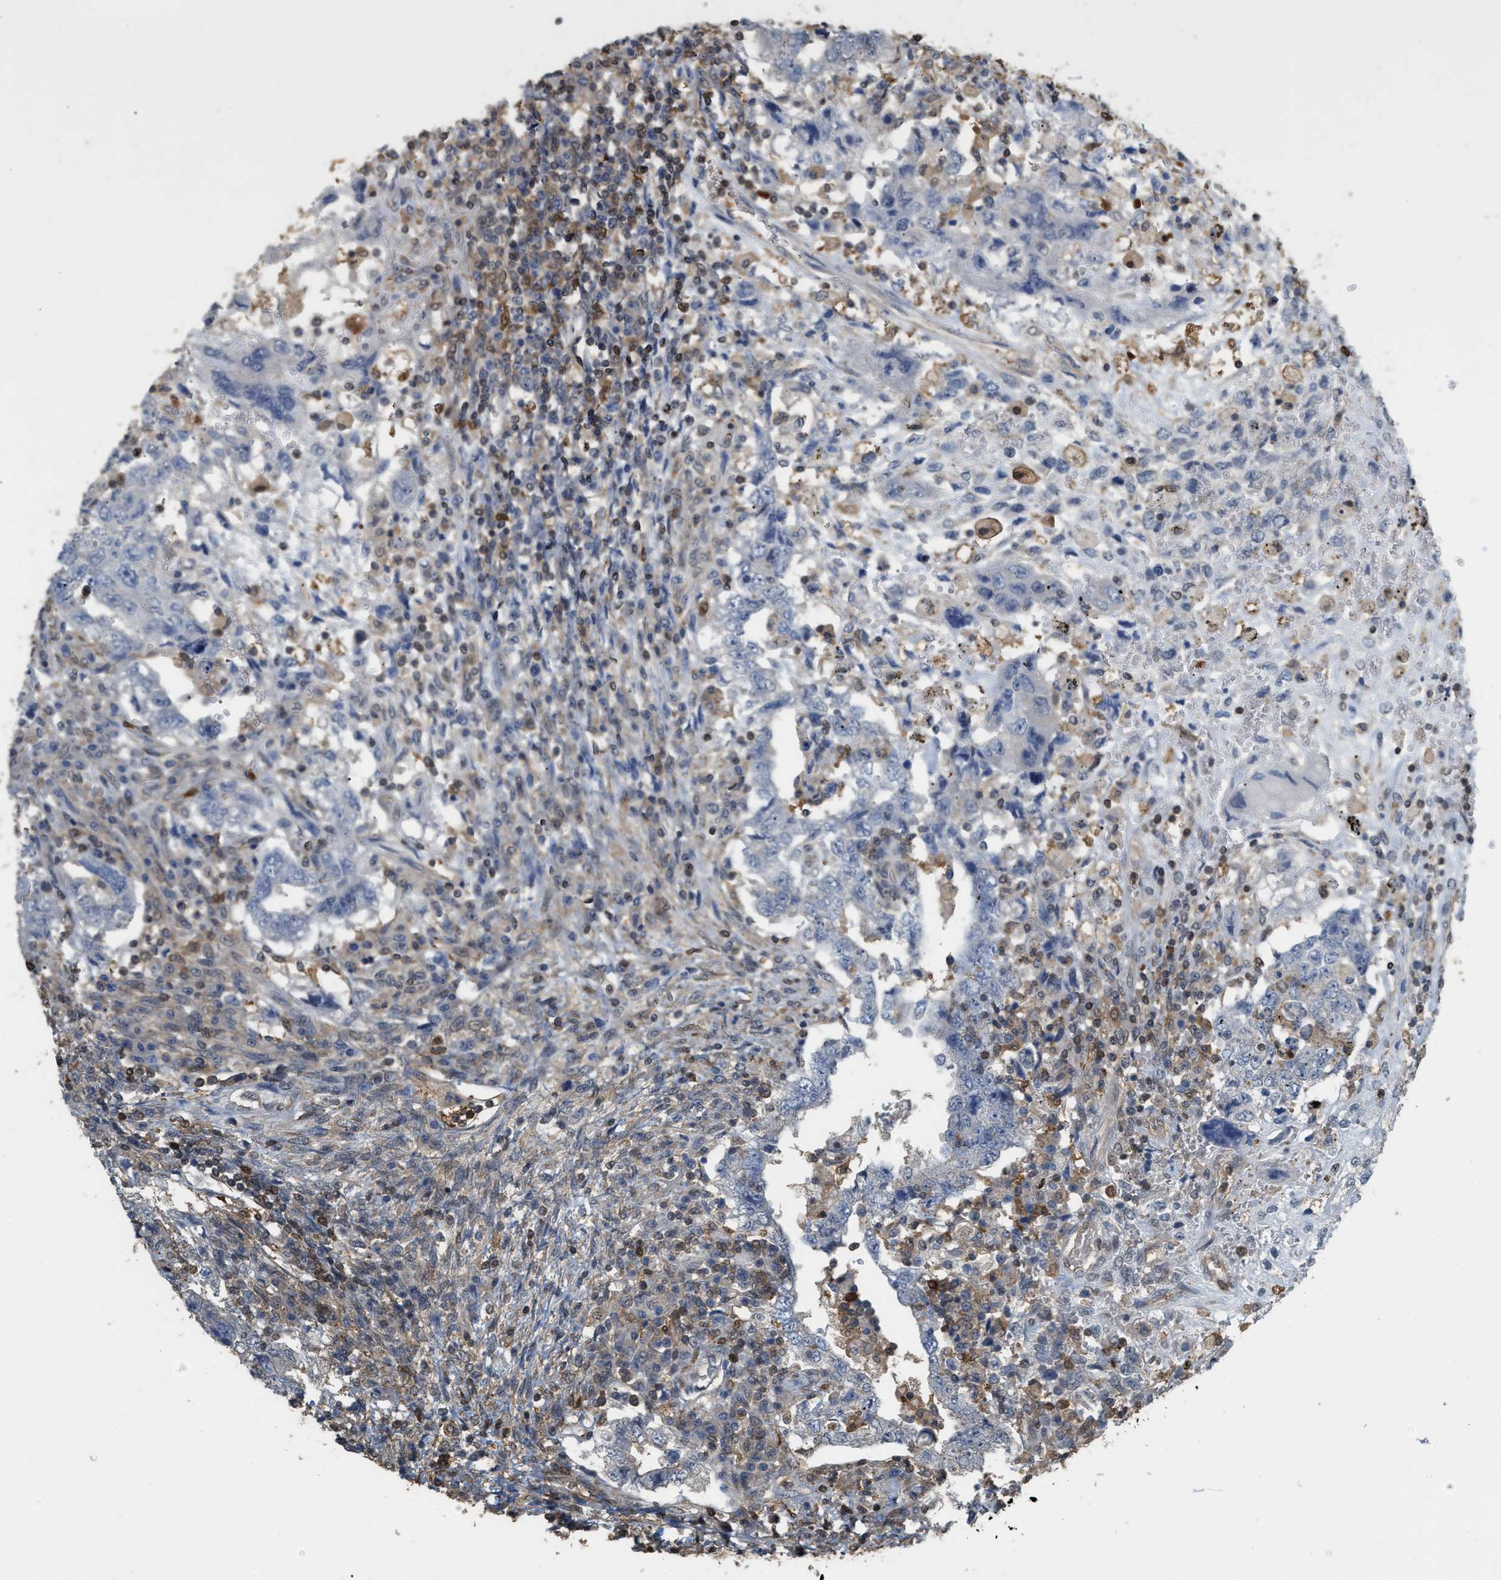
{"staining": {"intensity": "negative", "quantity": "none", "location": "none"}, "tissue": "testis cancer", "cell_type": "Tumor cells", "image_type": "cancer", "snomed": [{"axis": "morphology", "description": "Carcinoma, Embryonal, NOS"}, {"axis": "topography", "description": "Testis"}], "caption": "DAB immunohistochemical staining of testis cancer exhibits no significant positivity in tumor cells.", "gene": "MTPN", "patient": {"sex": "male", "age": 26}}